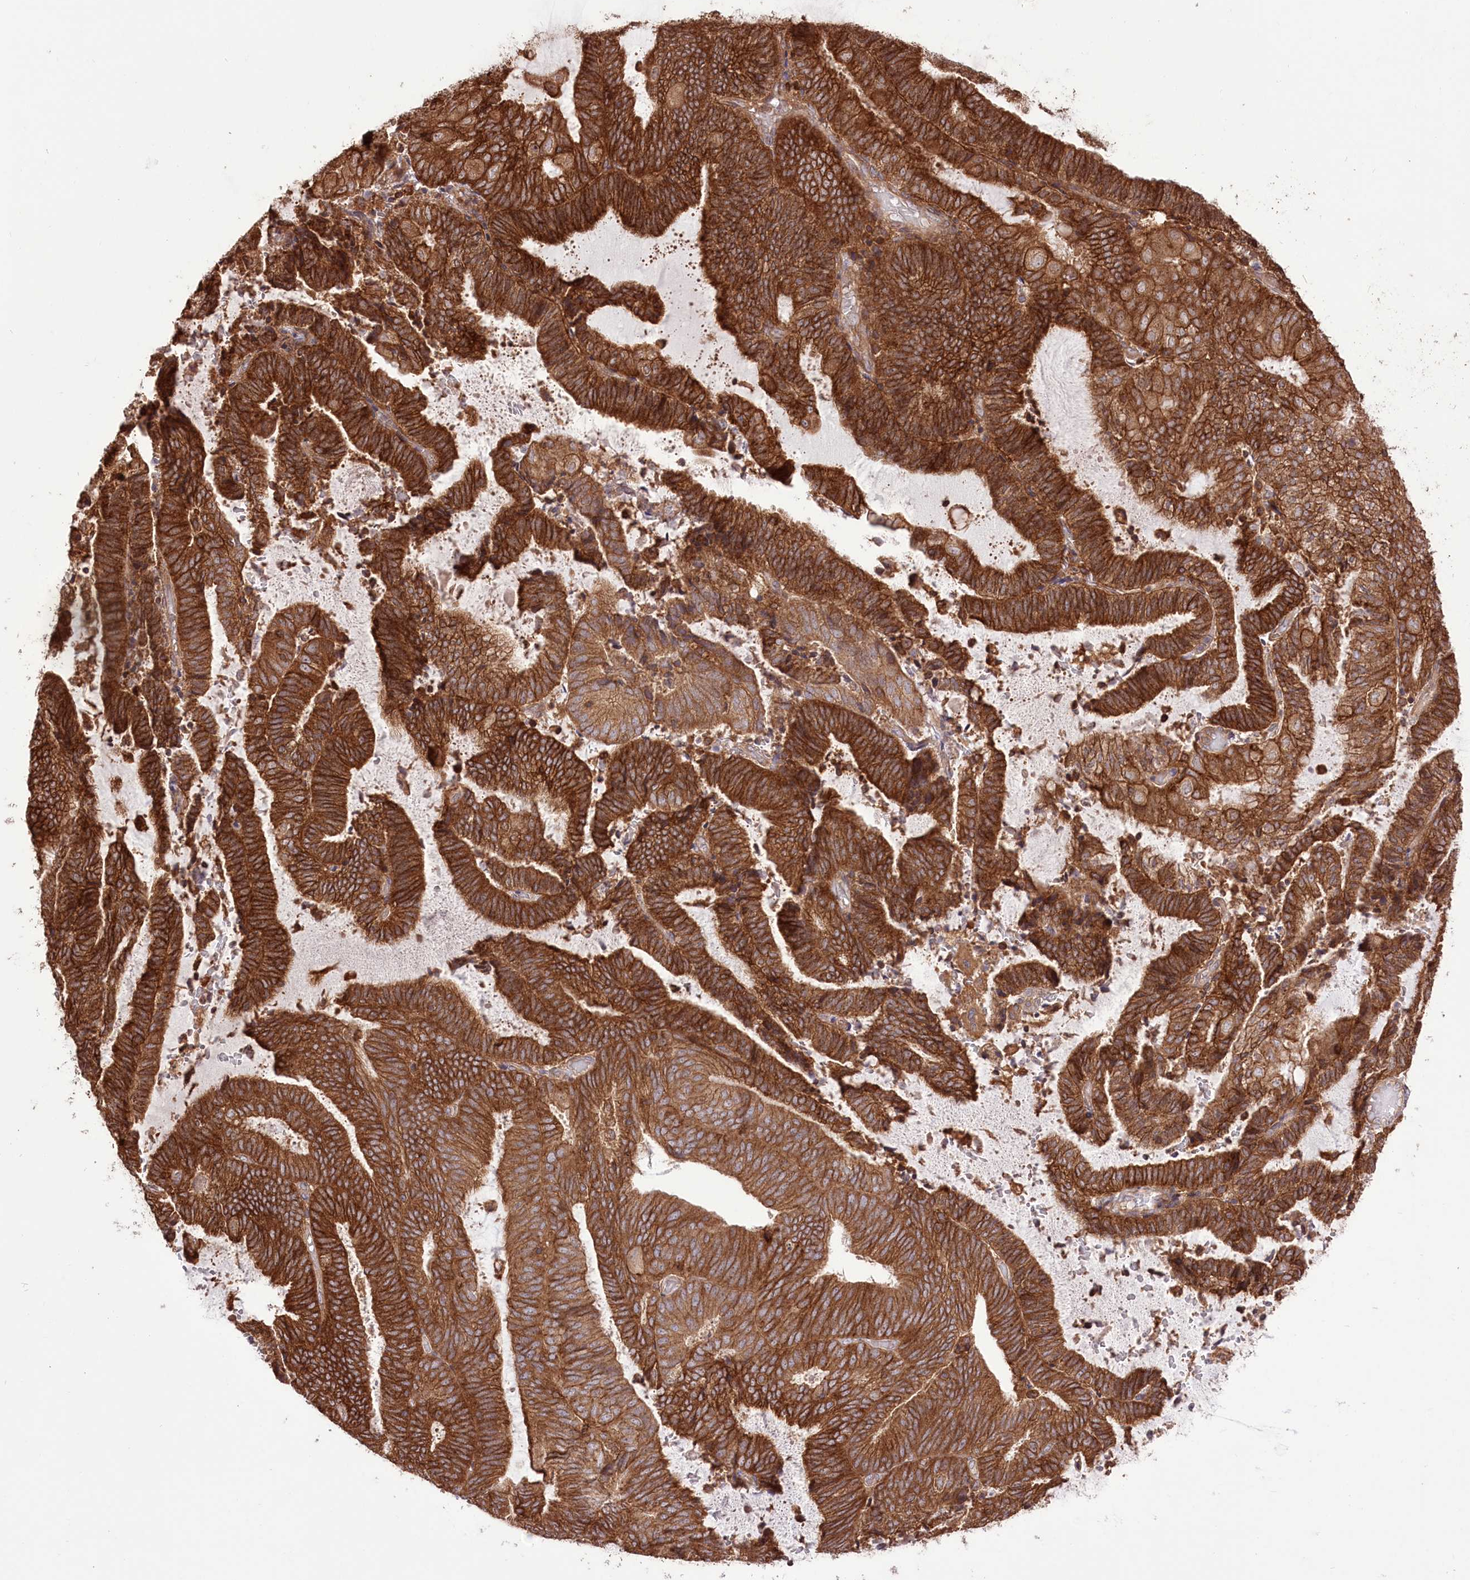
{"staining": {"intensity": "strong", "quantity": ">75%", "location": "cytoplasmic/membranous"}, "tissue": "endometrial cancer", "cell_type": "Tumor cells", "image_type": "cancer", "snomed": [{"axis": "morphology", "description": "Adenocarcinoma, NOS"}, {"axis": "topography", "description": "Endometrium"}], "caption": "Human adenocarcinoma (endometrial) stained with a protein marker reveals strong staining in tumor cells.", "gene": "XYLB", "patient": {"sex": "female", "age": 81}}